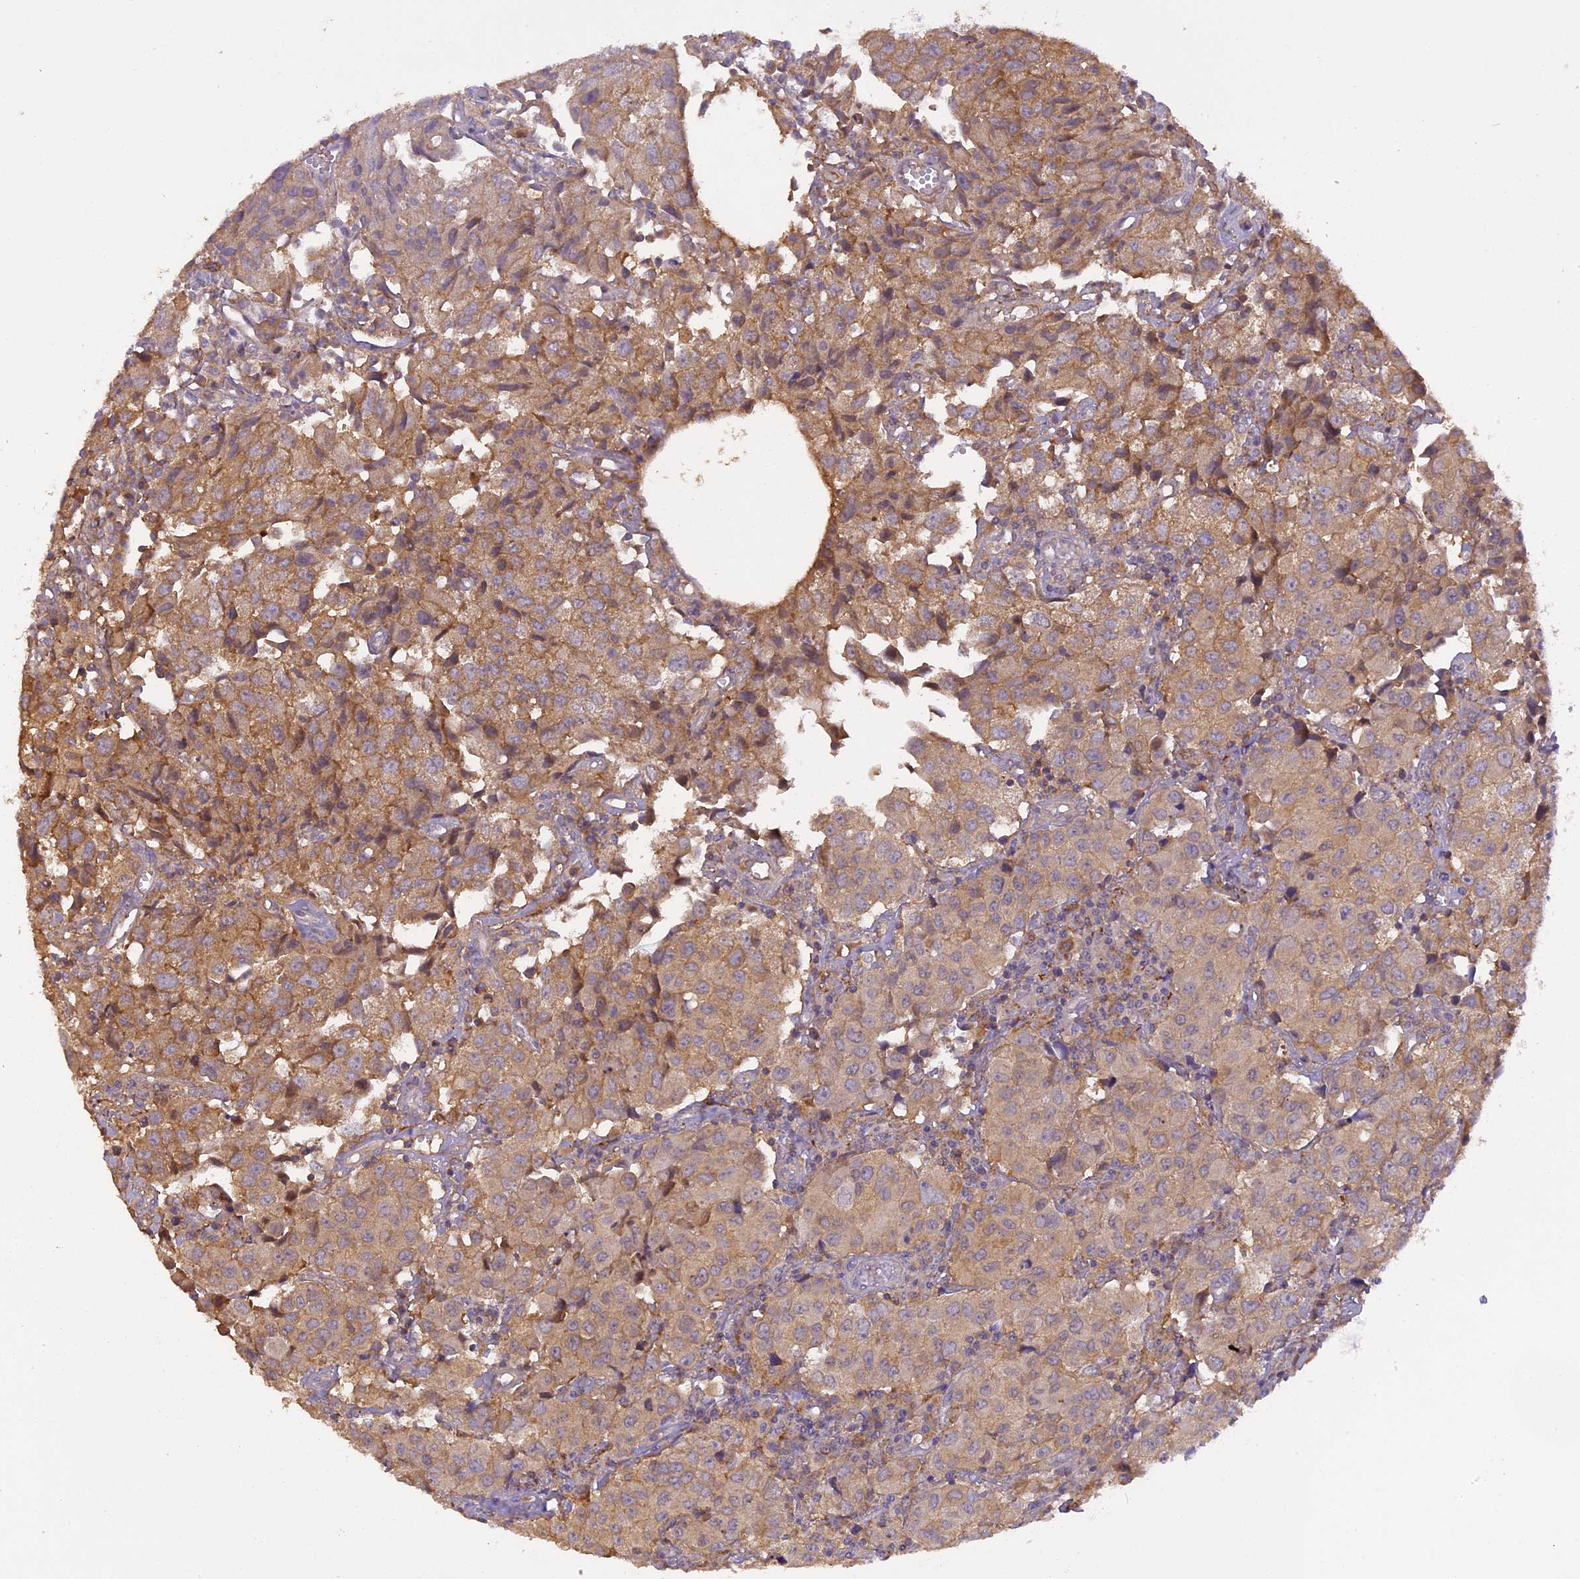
{"staining": {"intensity": "weak", "quantity": ">75%", "location": "cytoplasmic/membranous"}, "tissue": "urothelial cancer", "cell_type": "Tumor cells", "image_type": "cancer", "snomed": [{"axis": "morphology", "description": "Urothelial carcinoma, High grade"}, {"axis": "topography", "description": "Urinary bladder"}], "caption": "A high-resolution photomicrograph shows IHC staining of urothelial cancer, which reveals weak cytoplasmic/membranous positivity in about >75% of tumor cells. The protein is shown in brown color, while the nuclei are stained blue.", "gene": "STOML1", "patient": {"sex": "female", "age": 75}}